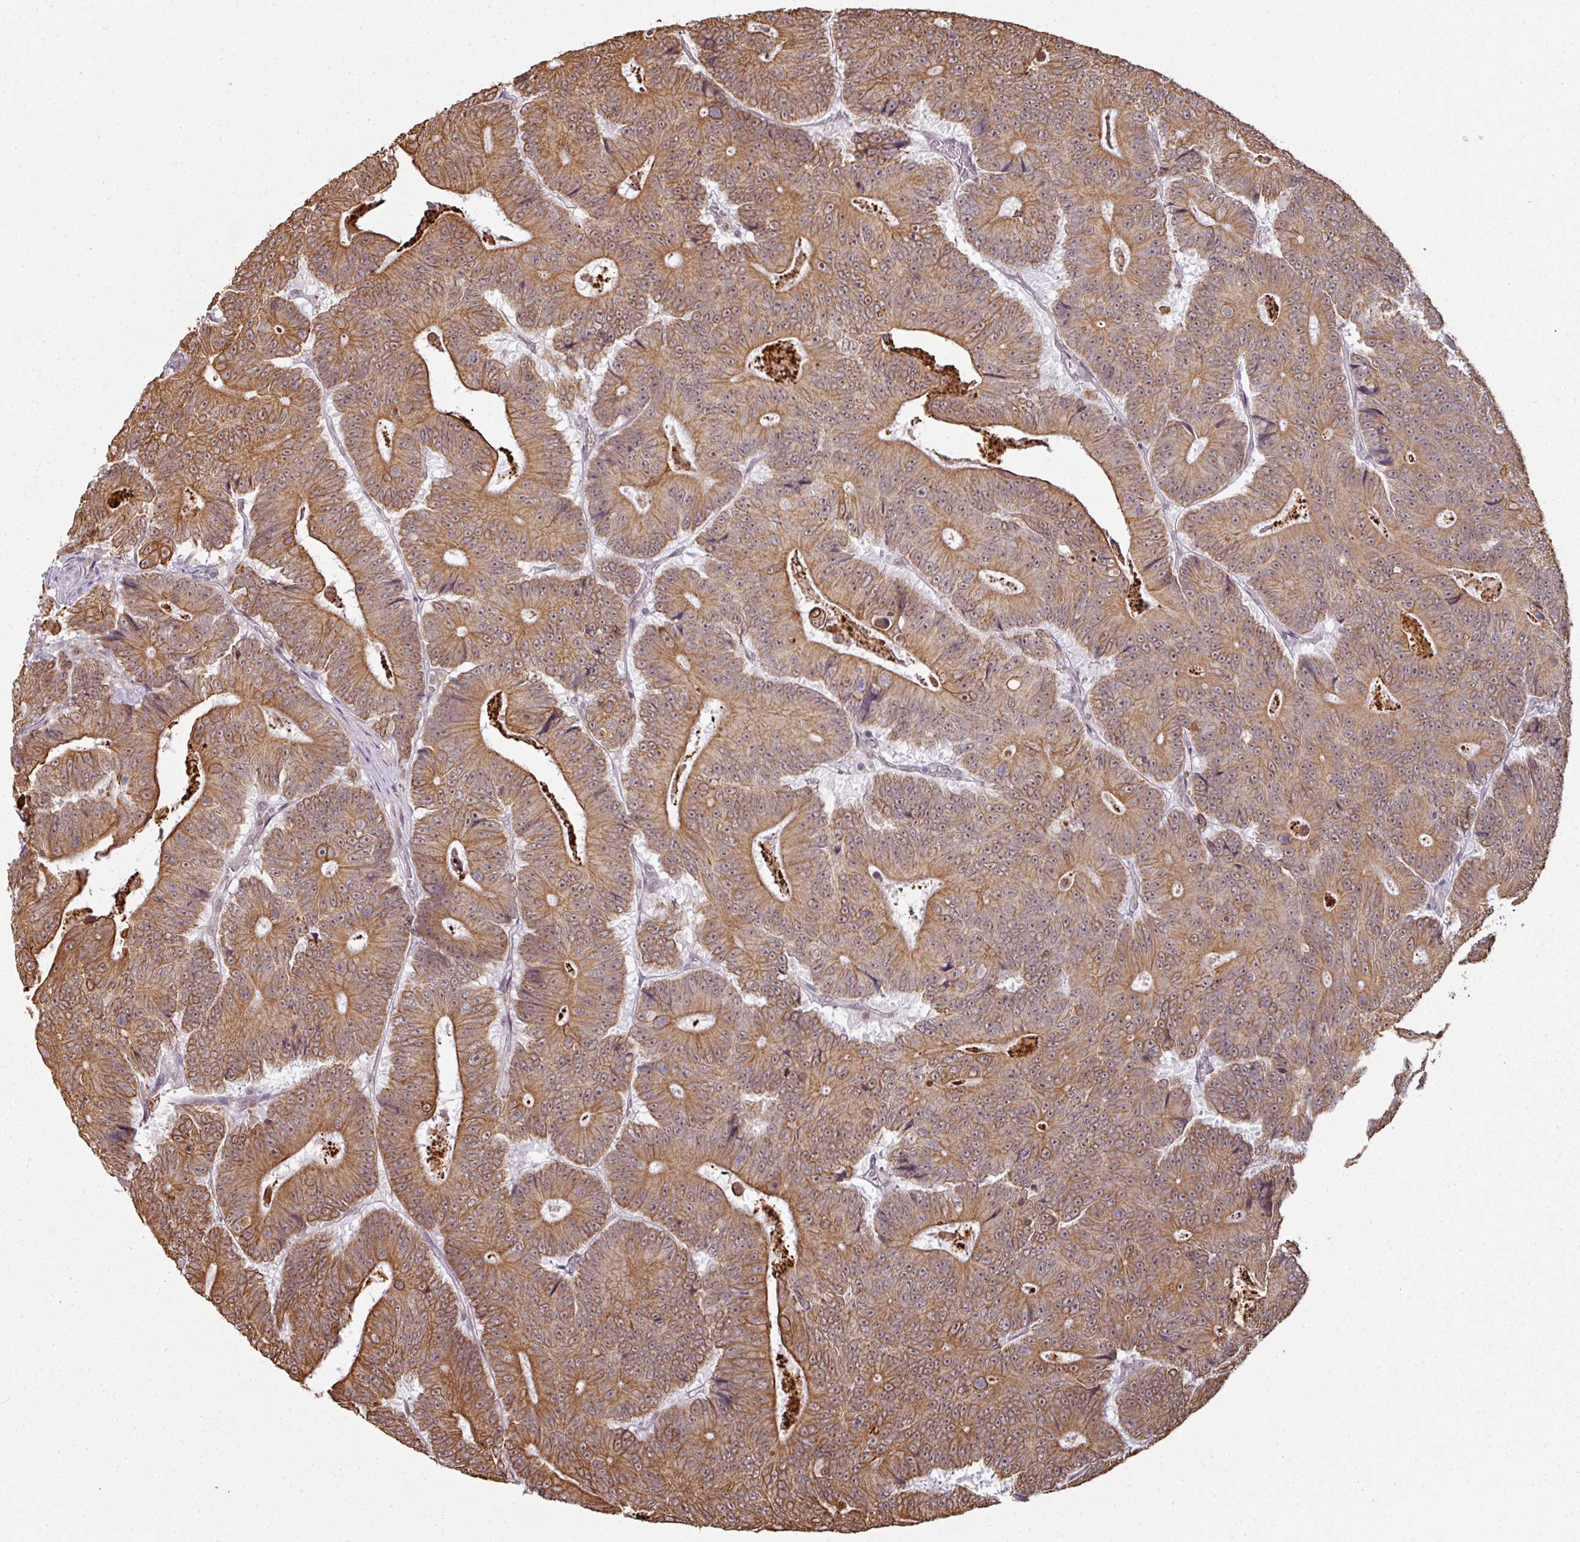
{"staining": {"intensity": "moderate", "quantity": ">75%", "location": "cytoplasmic/membranous"}, "tissue": "colorectal cancer", "cell_type": "Tumor cells", "image_type": "cancer", "snomed": [{"axis": "morphology", "description": "Adenocarcinoma, NOS"}, {"axis": "topography", "description": "Colon"}], "caption": "DAB (3,3'-diaminobenzidine) immunohistochemical staining of human colorectal cancer (adenocarcinoma) demonstrates moderate cytoplasmic/membranous protein expression in about >75% of tumor cells.", "gene": "GTF2H3", "patient": {"sex": "male", "age": 83}}